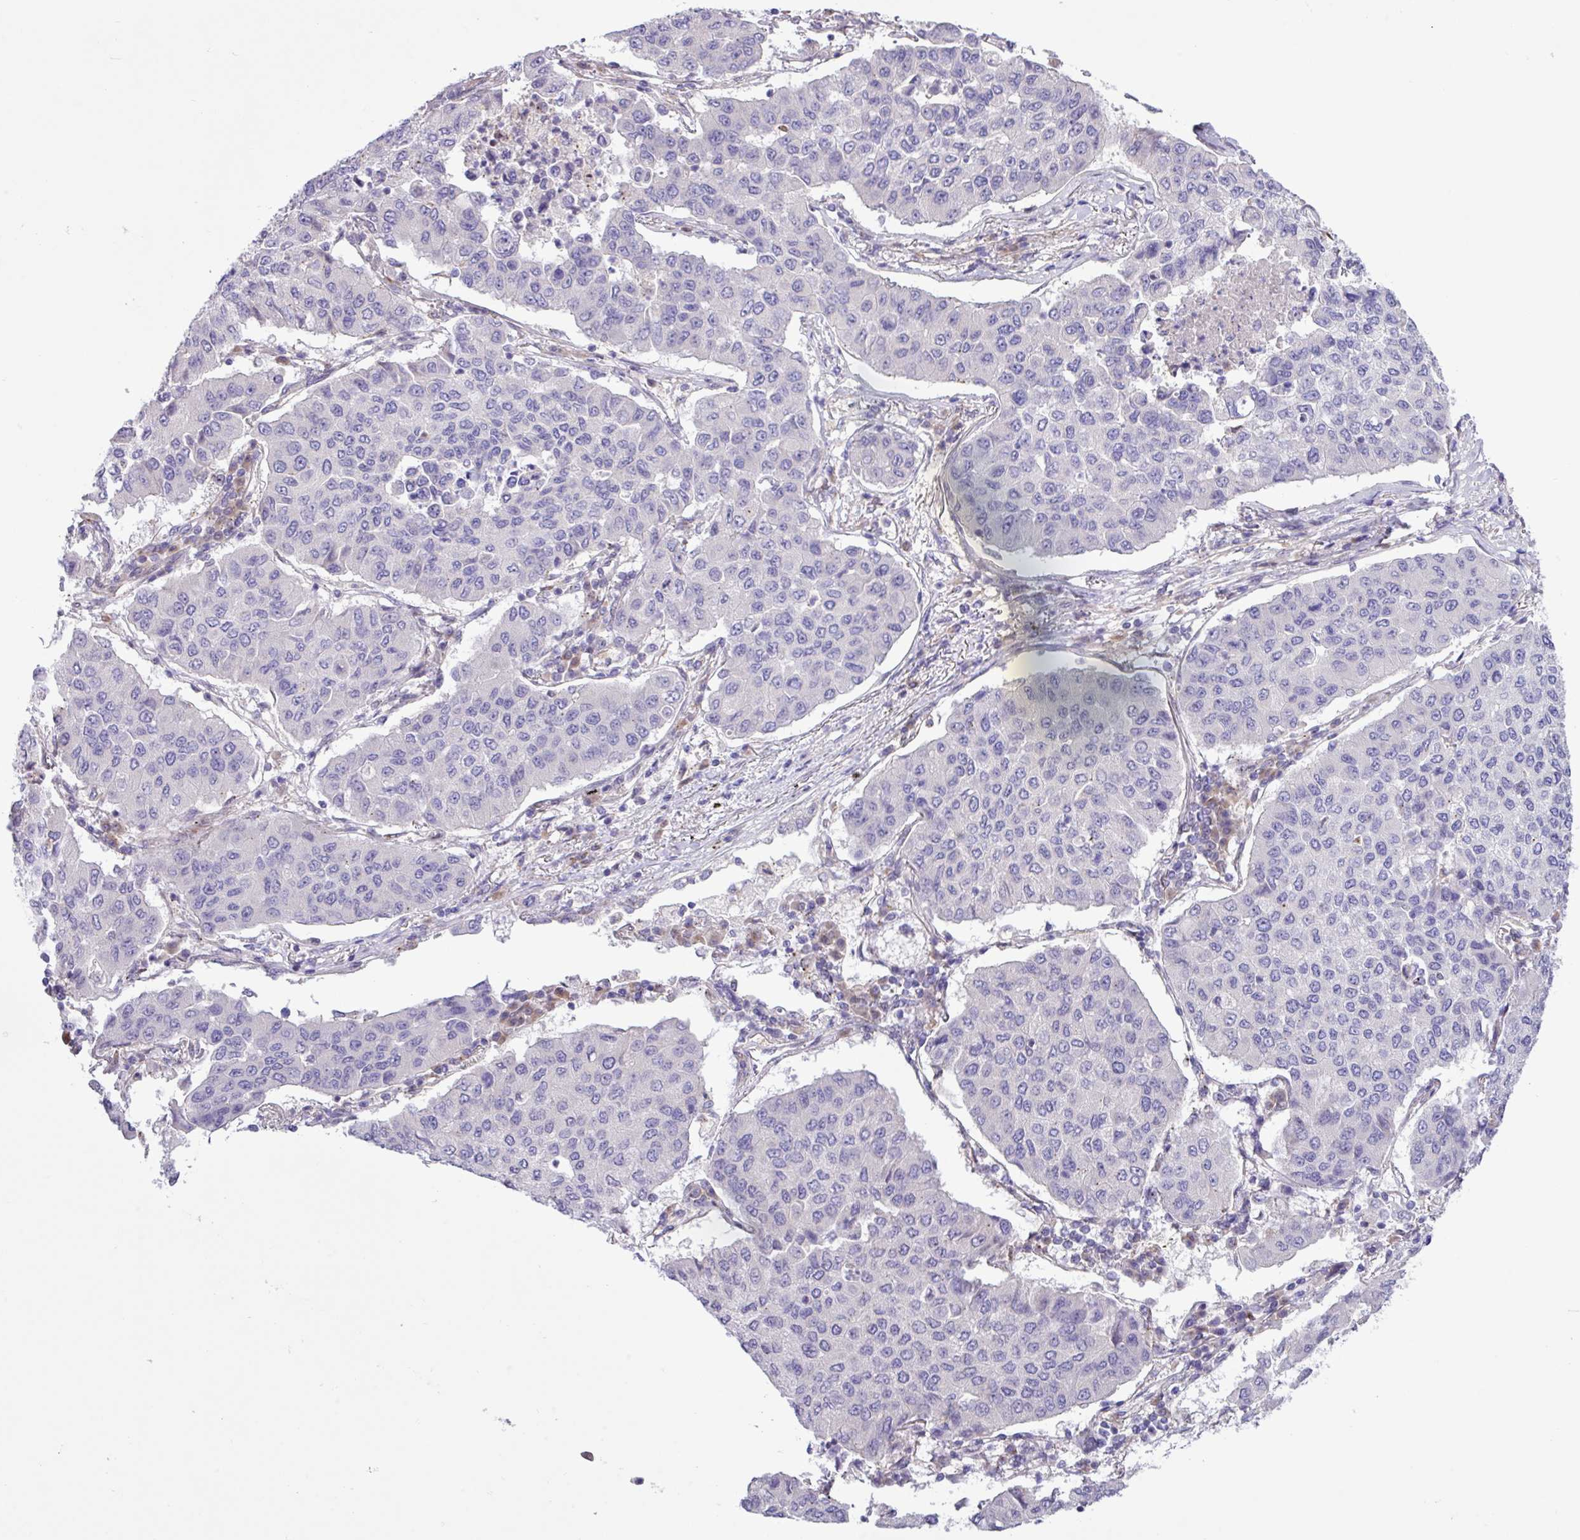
{"staining": {"intensity": "negative", "quantity": "none", "location": "none"}, "tissue": "lung cancer", "cell_type": "Tumor cells", "image_type": "cancer", "snomed": [{"axis": "morphology", "description": "Squamous cell carcinoma, NOS"}, {"axis": "topography", "description": "Lung"}], "caption": "Immunohistochemistry (IHC) histopathology image of human lung cancer stained for a protein (brown), which displays no positivity in tumor cells.", "gene": "SPINK8", "patient": {"sex": "male", "age": 74}}